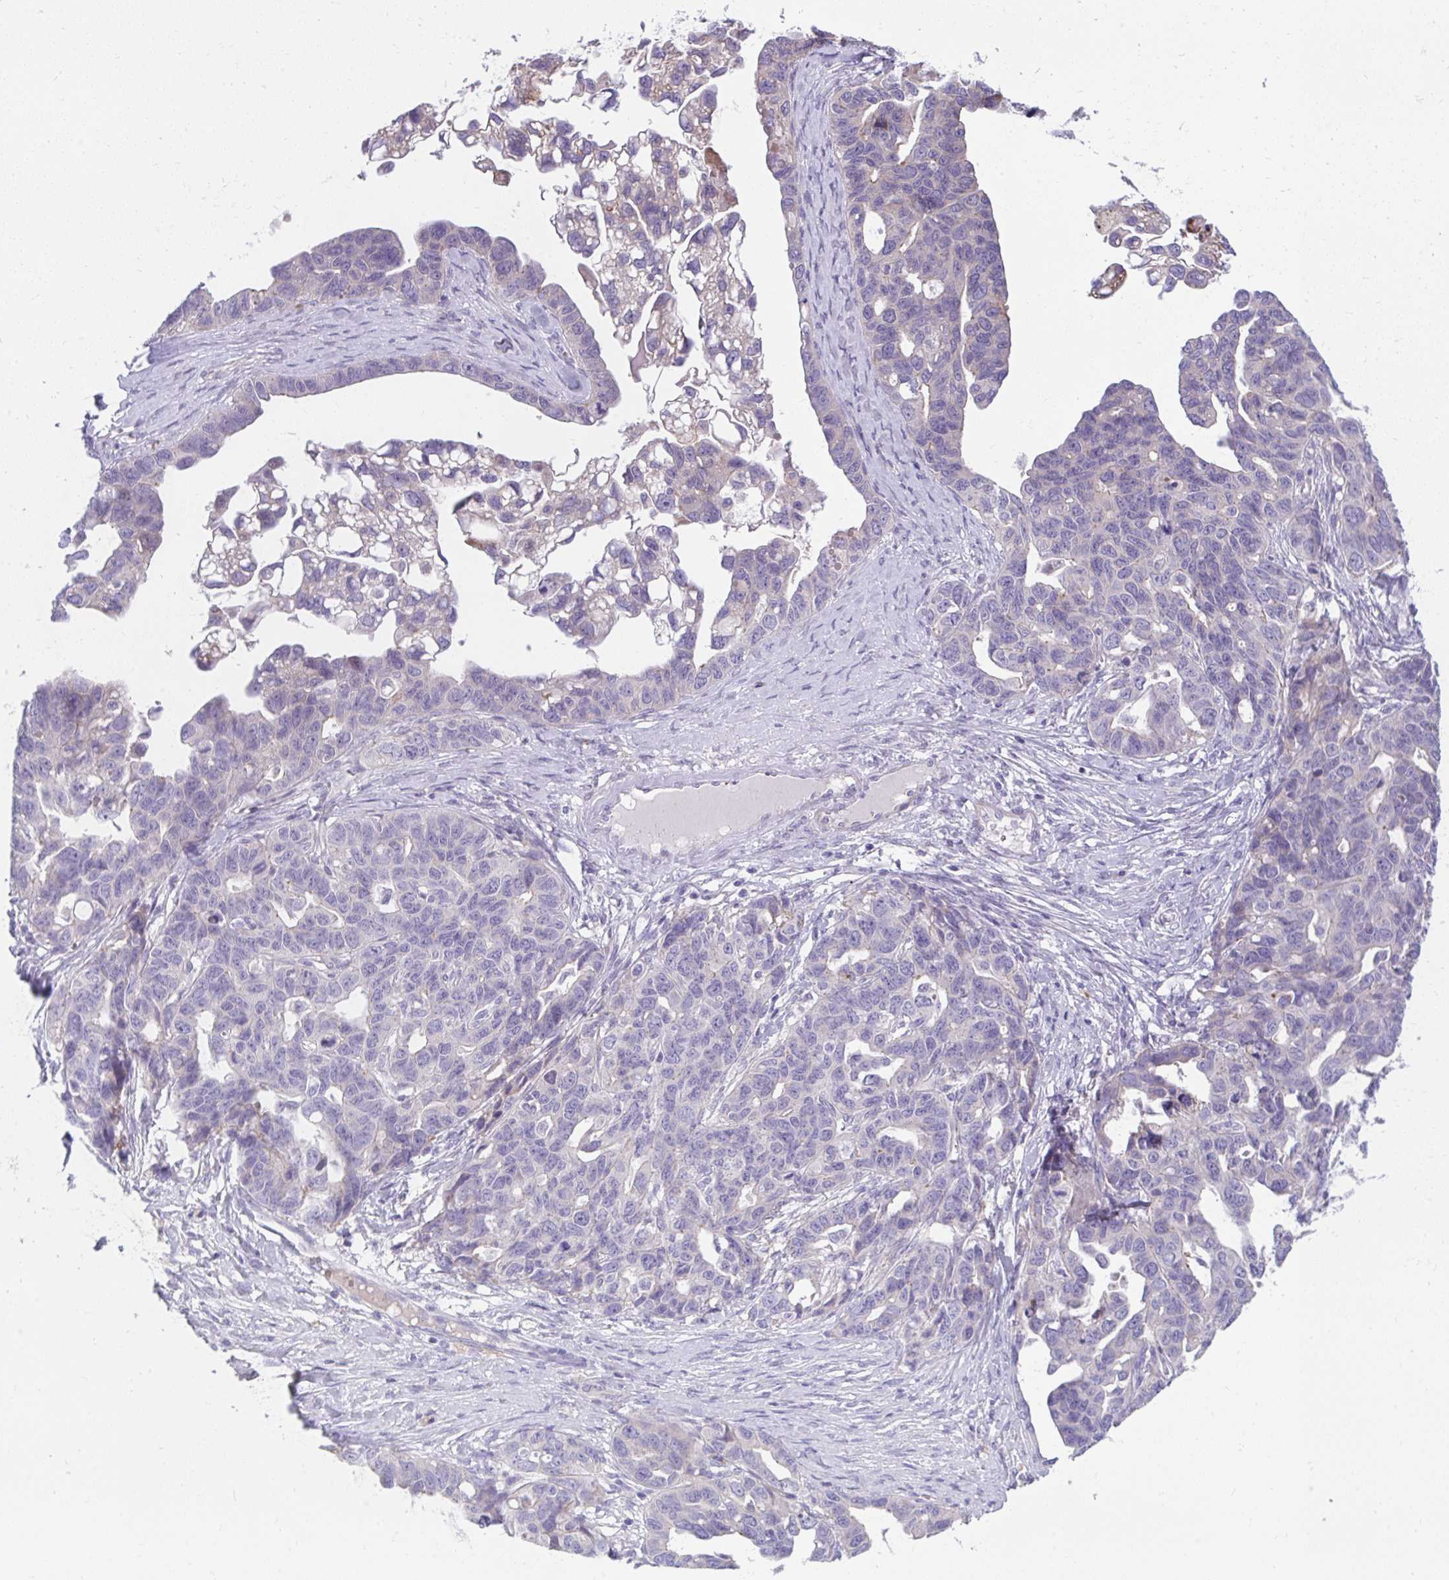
{"staining": {"intensity": "negative", "quantity": "none", "location": "none"}, "tissue": "ovarian cancer", "cell_type": "Tumor cells", "image_type": "cancer", "snomed": [{"axis": "morphology", "description": "Cystadenocarcinoma, serous, NOS"}, {"axis": "topography", "description": "Ovary"}], "caption": "Human ovarian cancer (serous cystadenocarcinoma) stained for a protein using immunohistochemistry demonstrates no expression in tumor cells.", "gene": "PIGZ", "patient": {"sex": "female", "age": 69}}